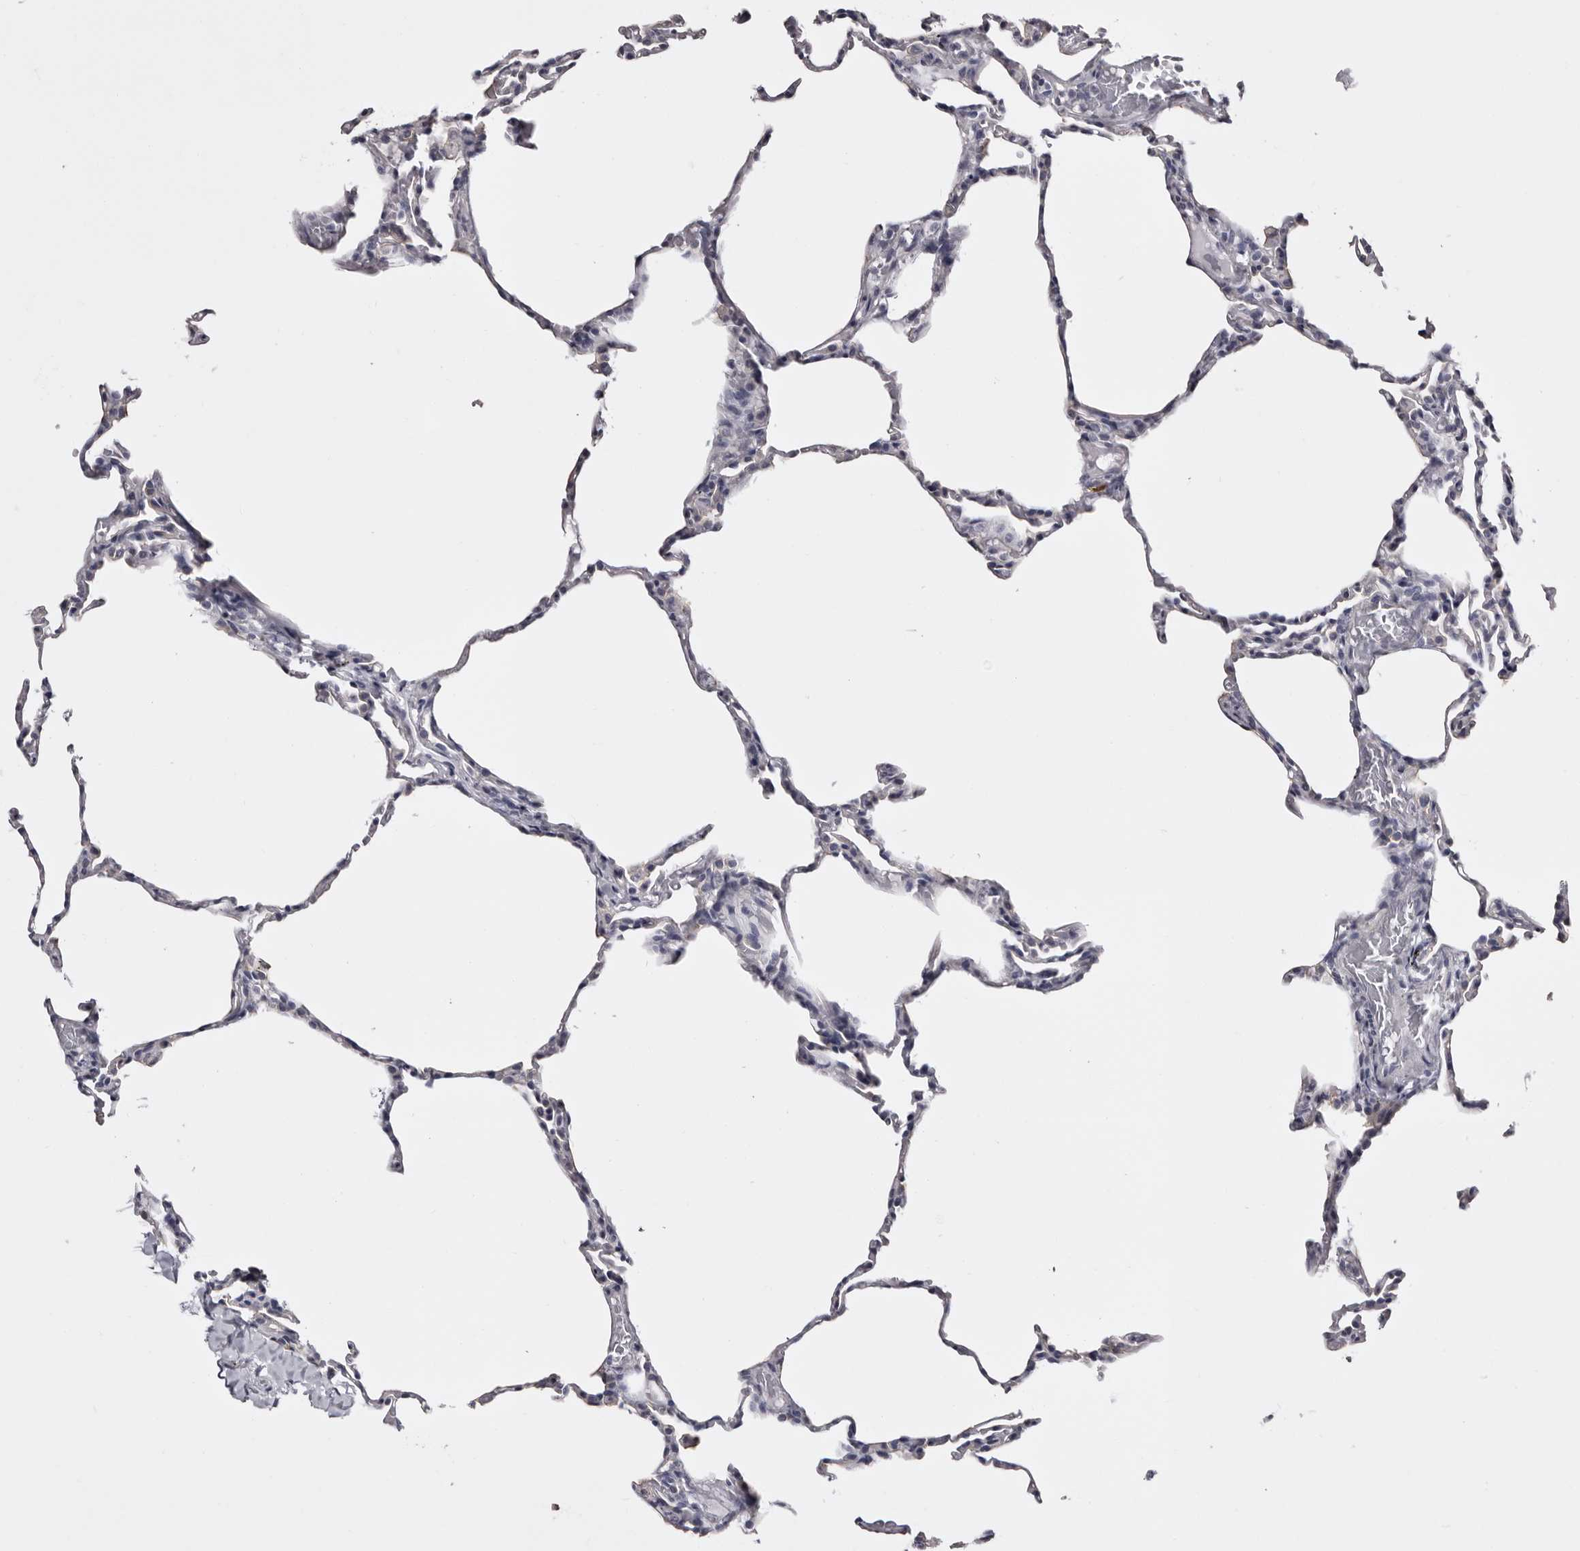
{"staining": {"intensity": "negative", "quantity": "none", "location": "none"}, "tissue": "lung", "cell_type": "Alveolar cells", "image_type": "normal", "snomed": [{"axis": "morphology", "description": "Normal tissue, NOS"}, {"axis": "topography", "description": "Lung"}], "caption": "This is an immunohistochemistry micrograph of benign human lung. There is no expression in alveolar cells.", "gene": "LAD1", "patient": {"sex": "male", "age": 20}}